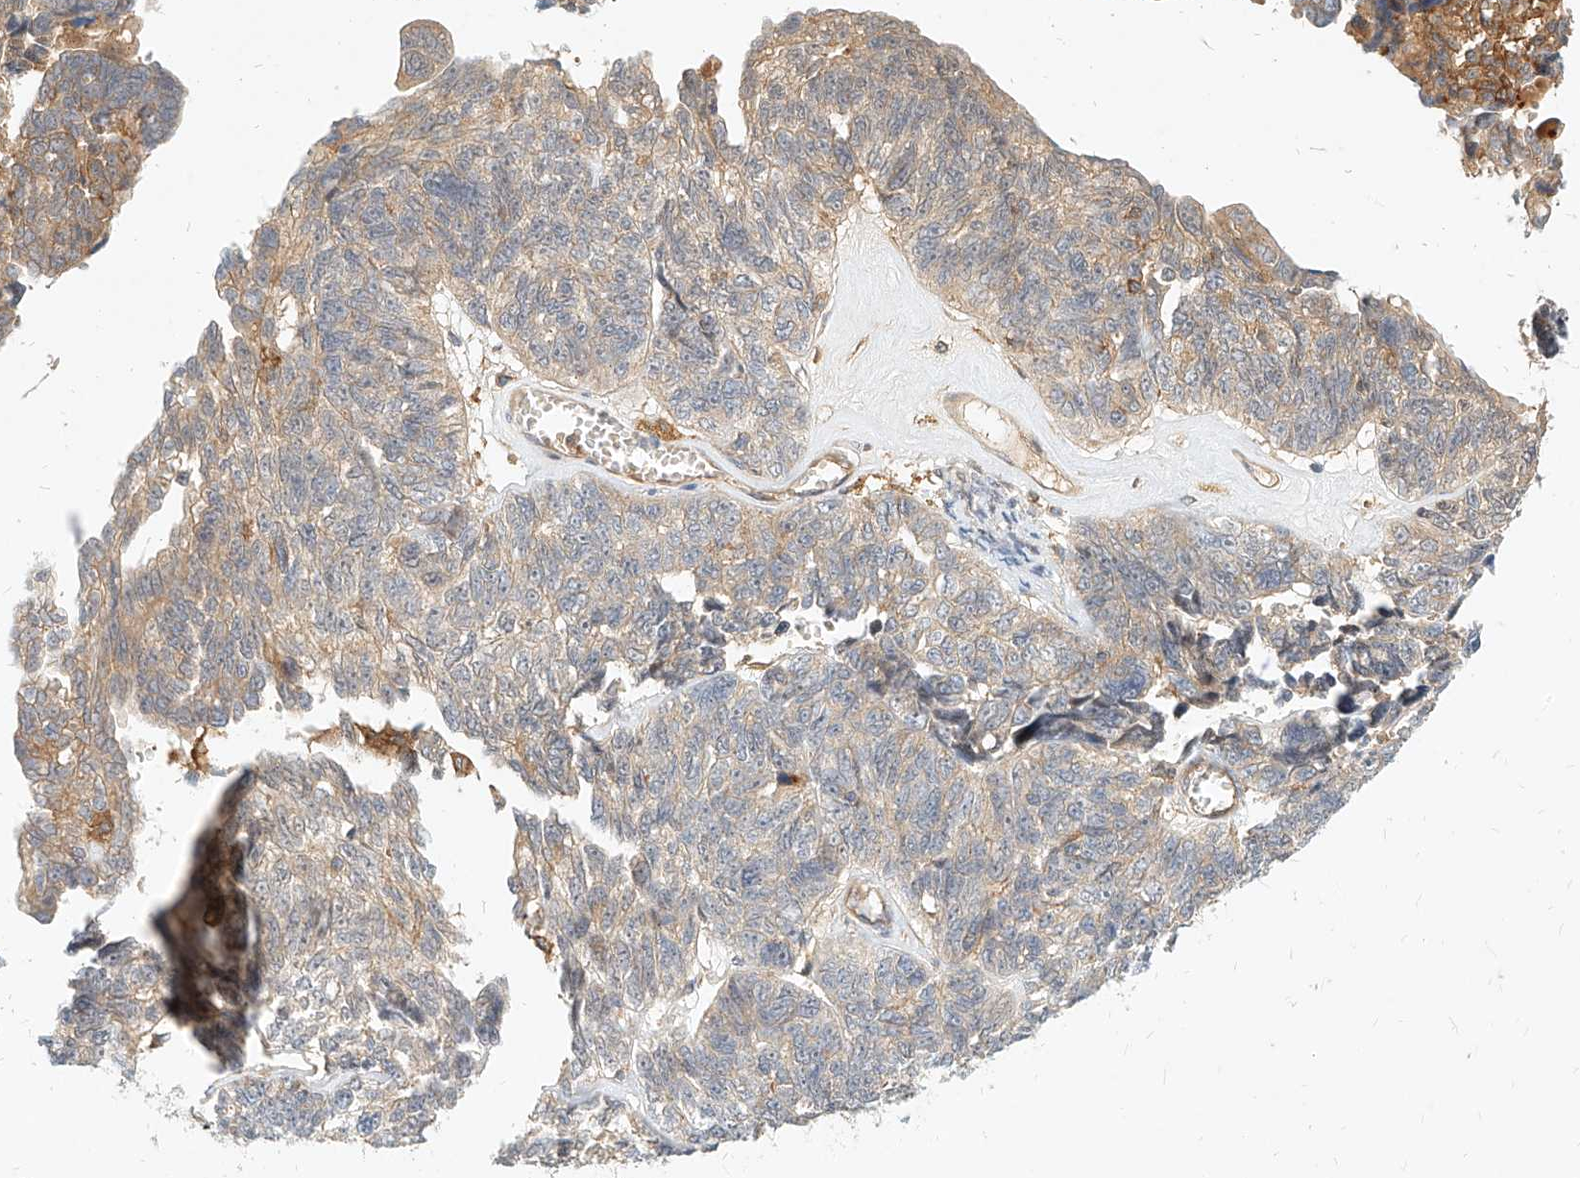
{"staining": {"intensity": "moderate", "quantity": "25%-75%", "location": "cytoplasmic/membranous"}, "tissue": "ovarian cancer", "cell_type": "Tumor cells", "image_type": "cancer", "snomed": [{"axis": "morphology", "description": "Cystadenocarcinoma, serous, NOS"}, {"axis": "topography", "description": "Ovary"}], "caption": "DAB (3,3'-diaminobenzidine) immunohistochemical staining of human ovarian serous cystadenocarcinoma displays moderate cytoplasmic/membranous protein expression in about 25%-75% of tumor cells.", "gene": "NFAM1", "patient": {"sex": "female", "age": 79}}